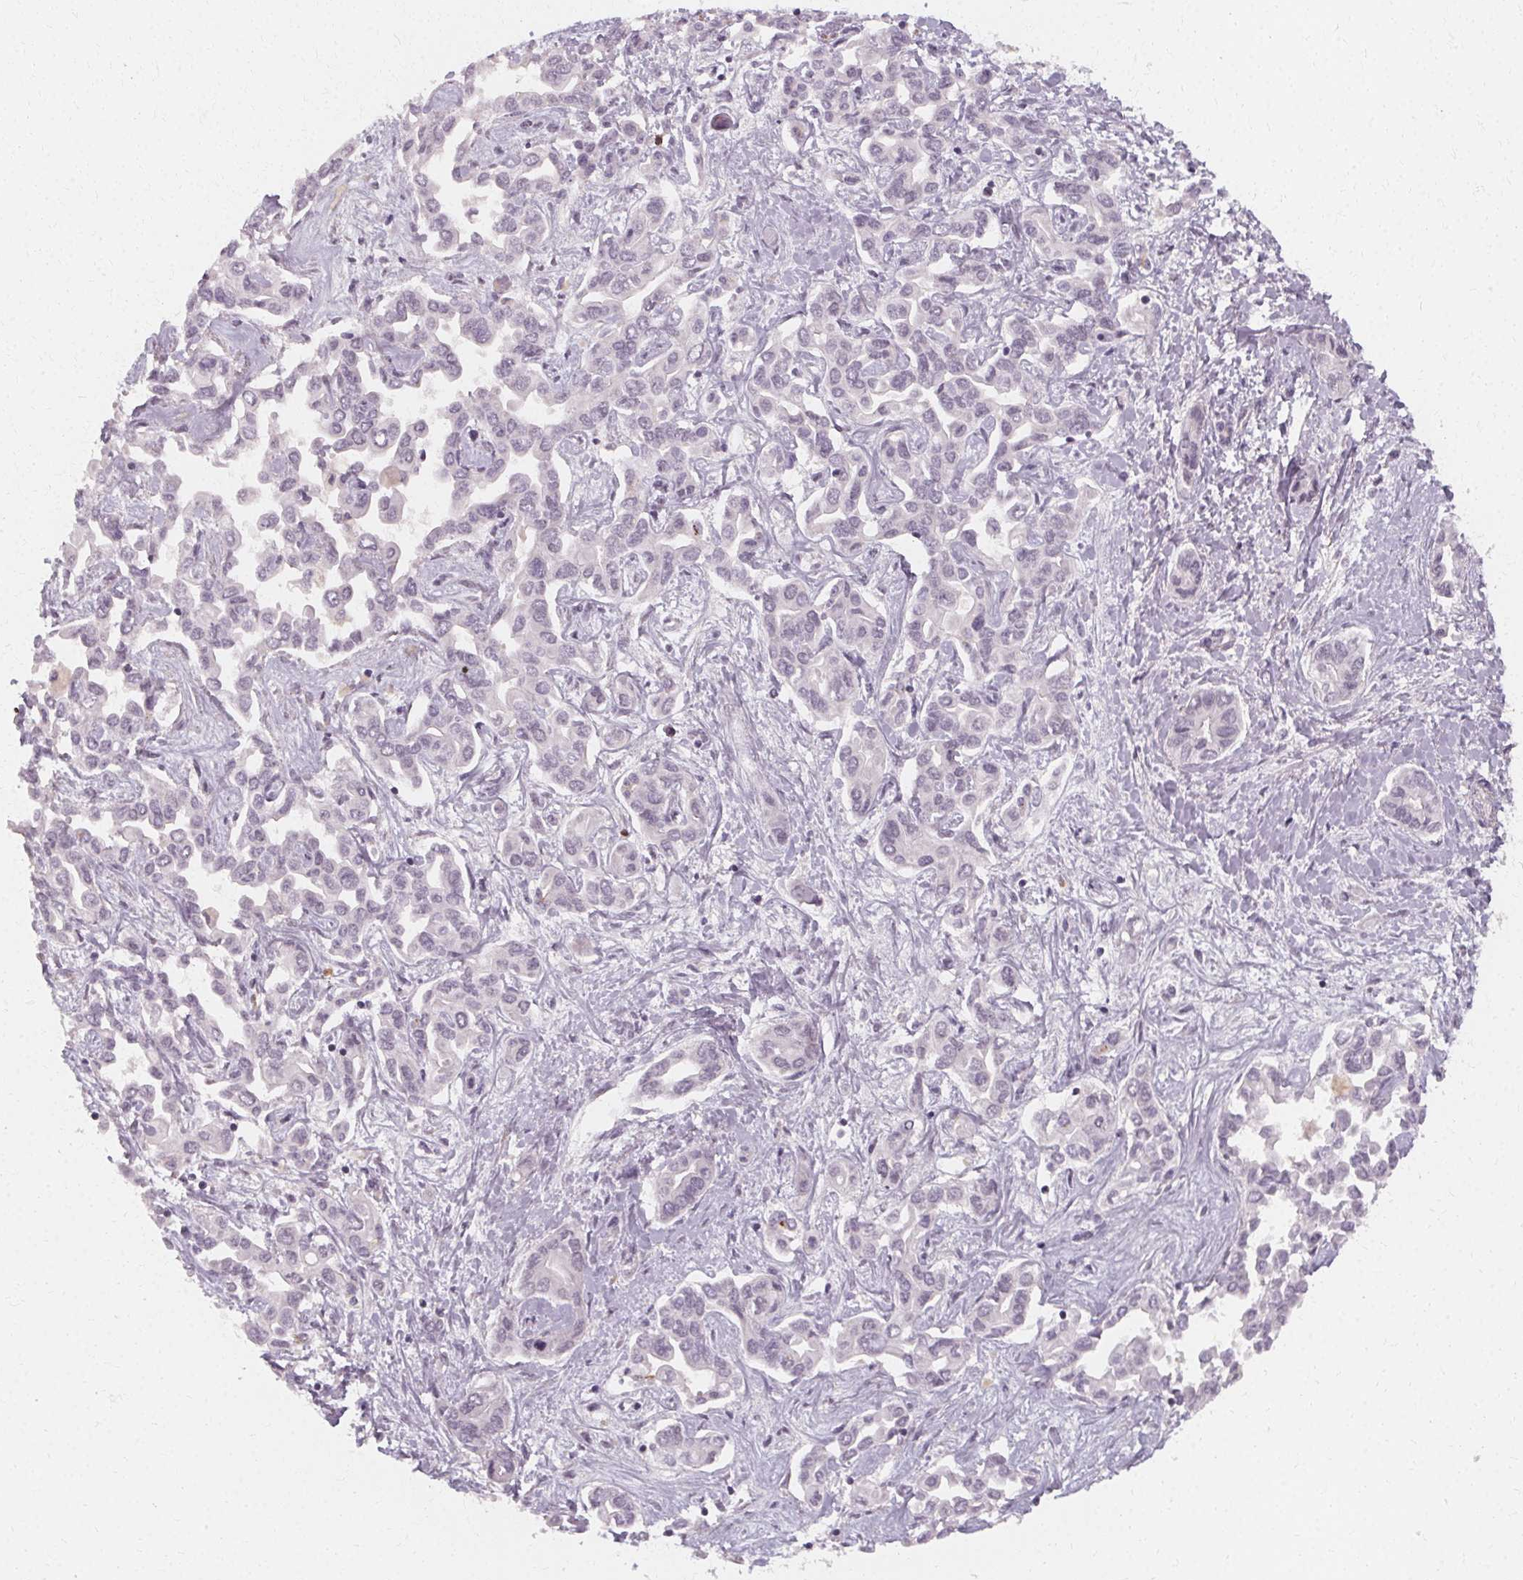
{"staining": {"intensity": "negative", "quantity": "none", "location": "none"}, "tissue": "liver cancer", "cell_type": "Tumor cells", "image_type": "cancer", "snomed": [{"axis": "morphology", "description": "Cholangiocarcinoma"}, {"axis": "topography", "description": "Liver"}], "caption": "Histopathology image shows no significant protein staining in tumor cells of liver cholangiocarcinoma.", "gene": "CLCNKB", "patient": {"sex": "female", "age": 64}}